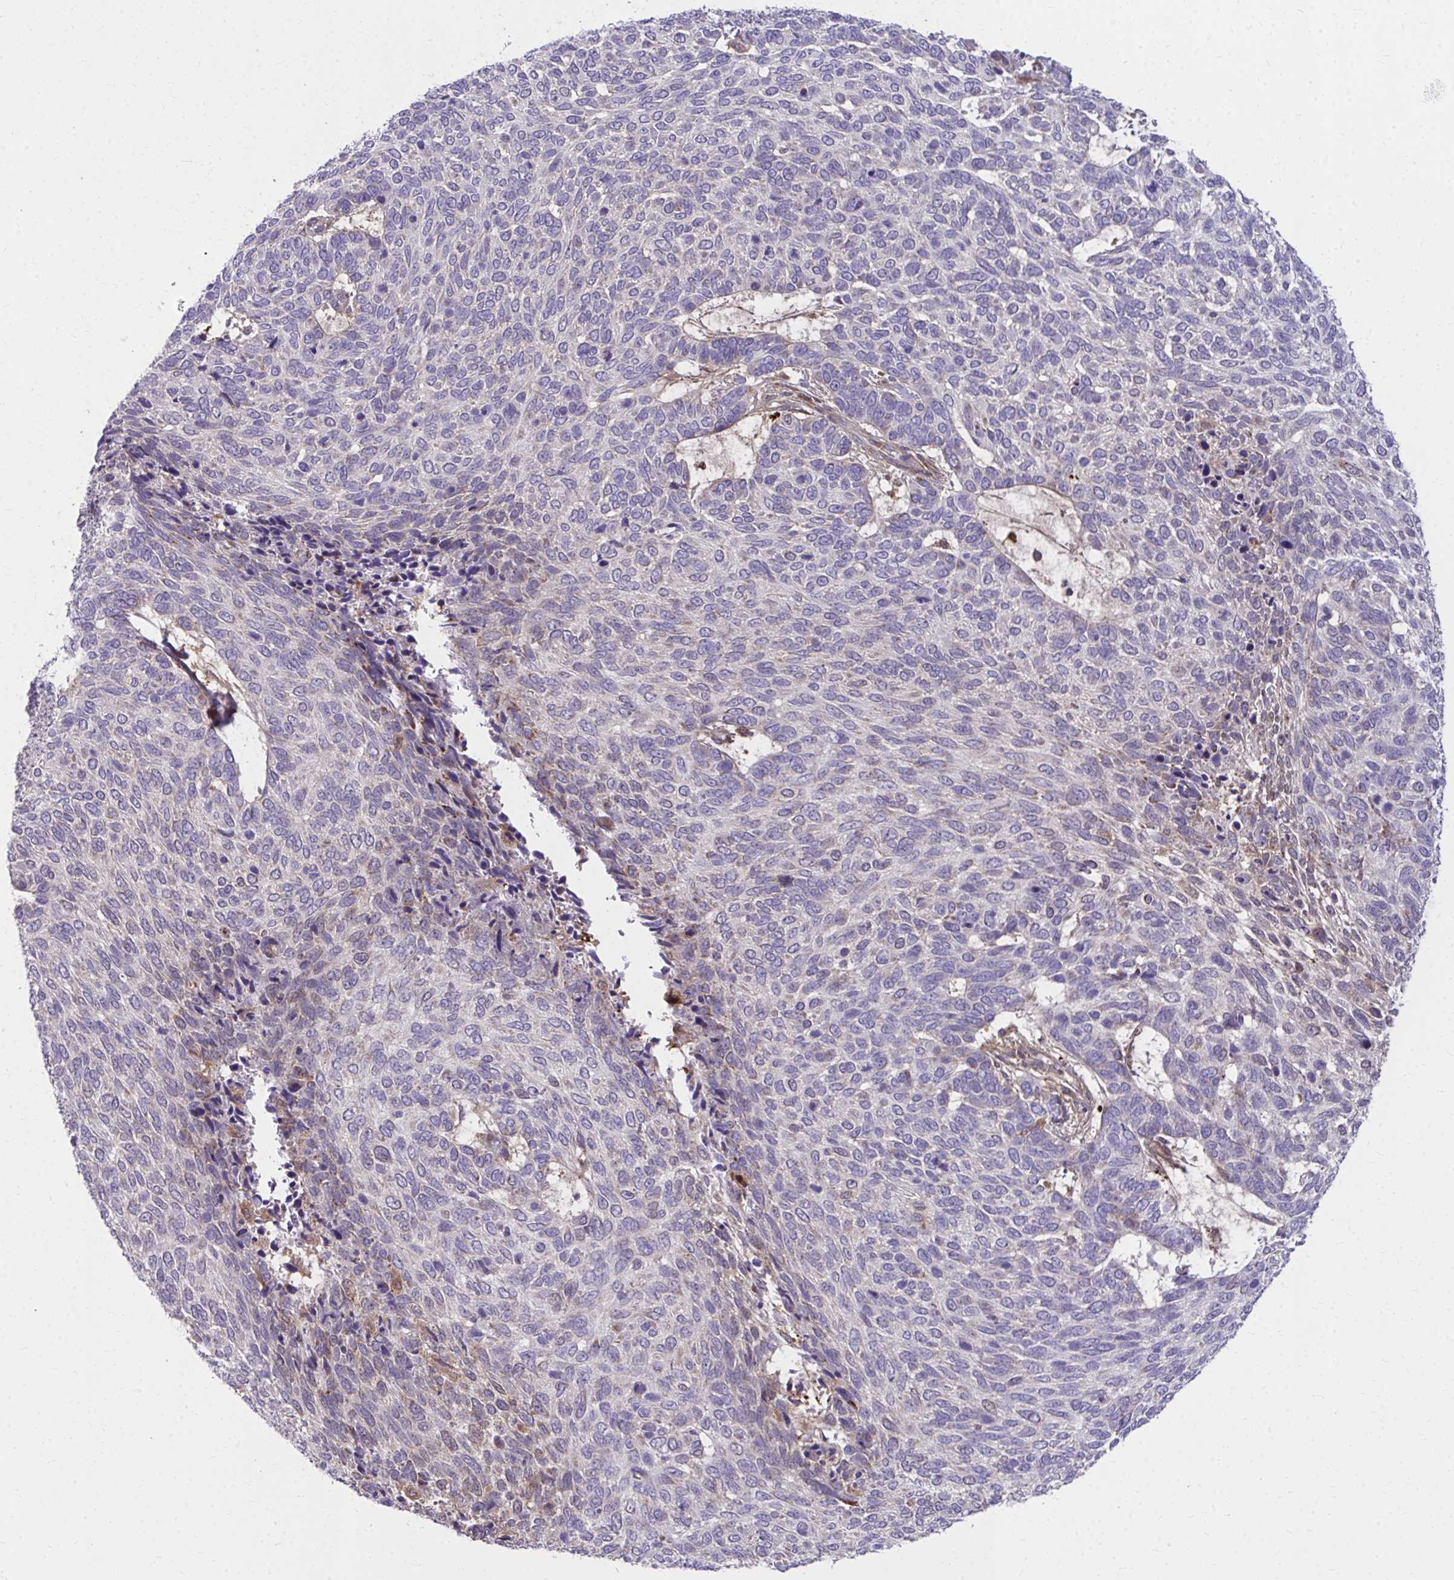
{"staining": {"intensity": "negative", "quantity": "none", "location": "none"}, "tissue": "skin cancer", "cell_type": "Tumor cells", "image_type": "cancer", "snomed": [{"axis": "morphology", "description": "Basal cell carcinoma"}, {"axis": "topography", "description": "Skin"}], "caption": "Tumor cells are negative for brown protein staining in skin cancer.", "gene": "C16orf54", "patient": {"sex": "female", "age": 65}}